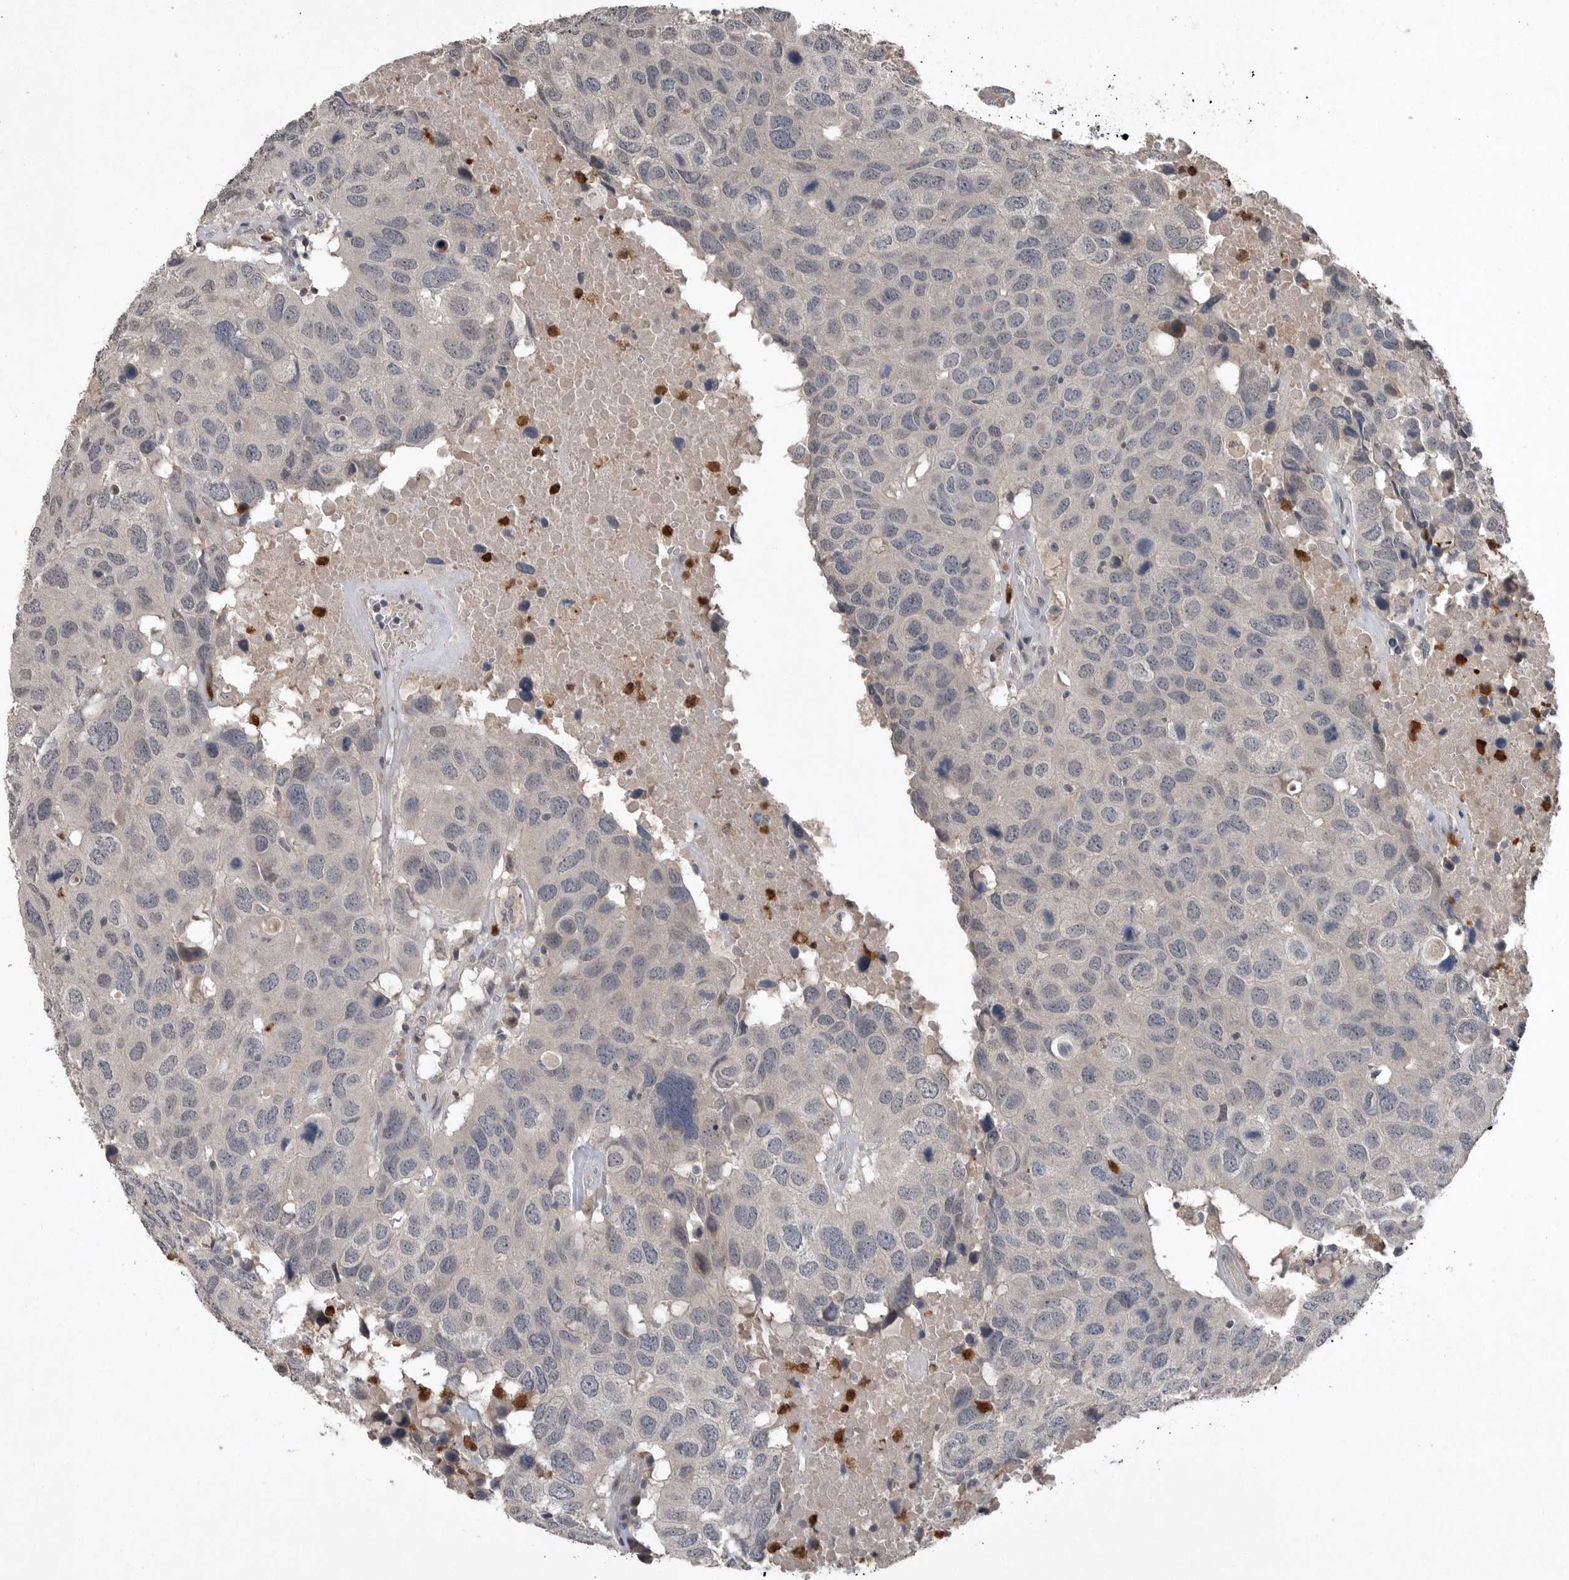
{"staining": {"intensity": "negative", "quantity": "none", "location": "none"}, "tissue": "head and neck cancer", "cell_type": "Tumor cells", "image_type": "cancer", "snomed": [{"axis": "morphology", "description": "Squamous cell carcinoma, NOS"}, {"axis": "topography", "description": "Head-Neck"}], "caption": "Head and neck cancer was stained to show a protein in brown. There is no significant positivity in tumor cells.", "gene": "SCP2", "patient": {"sex": "male", "age": 66}}